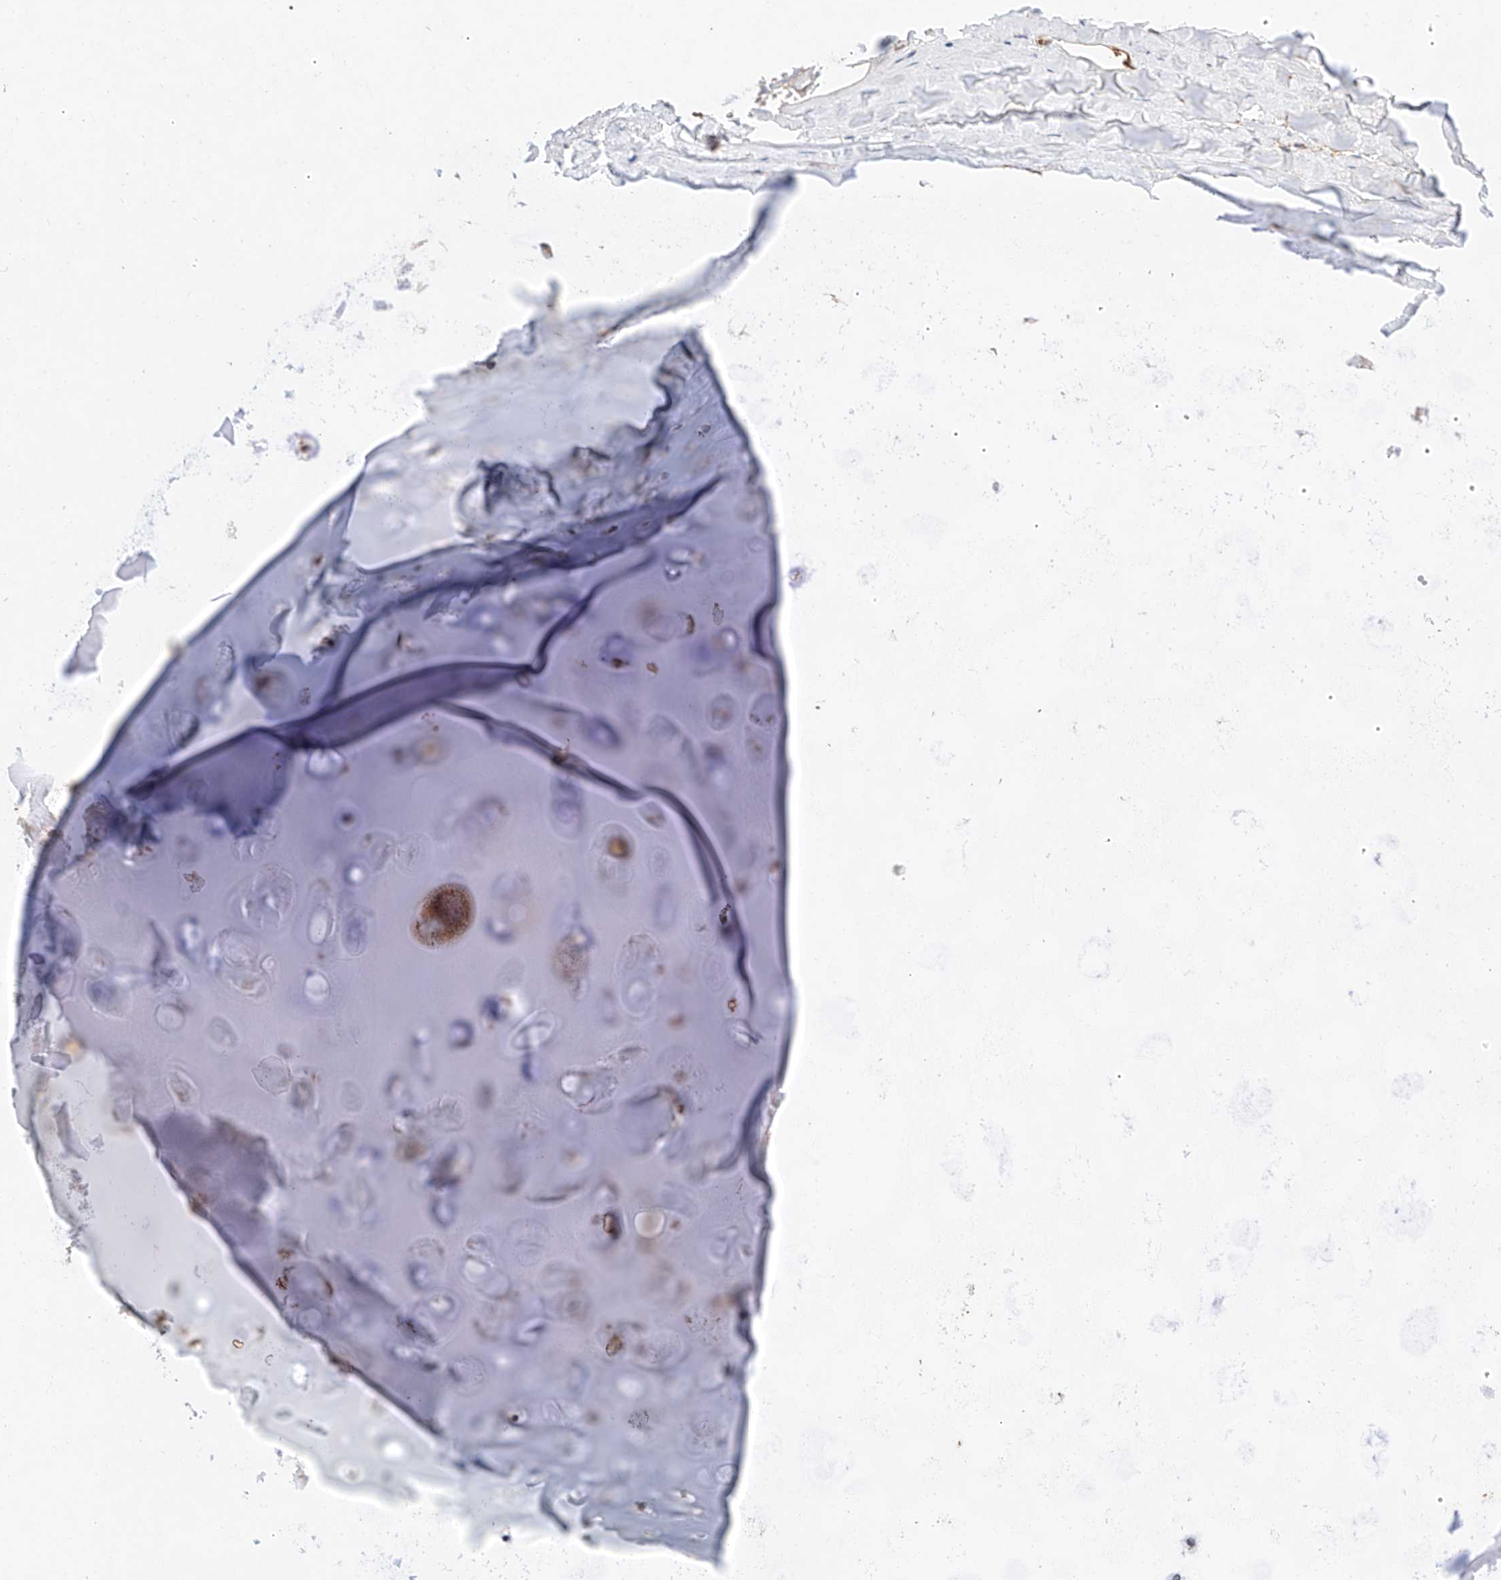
{"staining": {"intensity": "negative", "quantity": "none", "location": "none"}, "tissue": "adipose tissue", "cell_type": "Adipocytes", "image_type": "normal", "snomed": [{"axis": "morphology", "description": "Normal tissue, NOS"}, {"axis": "topography", "description": "Cartilage tissue"}], "caption": "Adipose tissue was stained to show a protein in brown. There is no significant positivity in adipocytes. Nuclei are stained in blue.", "gene": "ATP9B", "patient": {"sex": "female", "age": 63}}